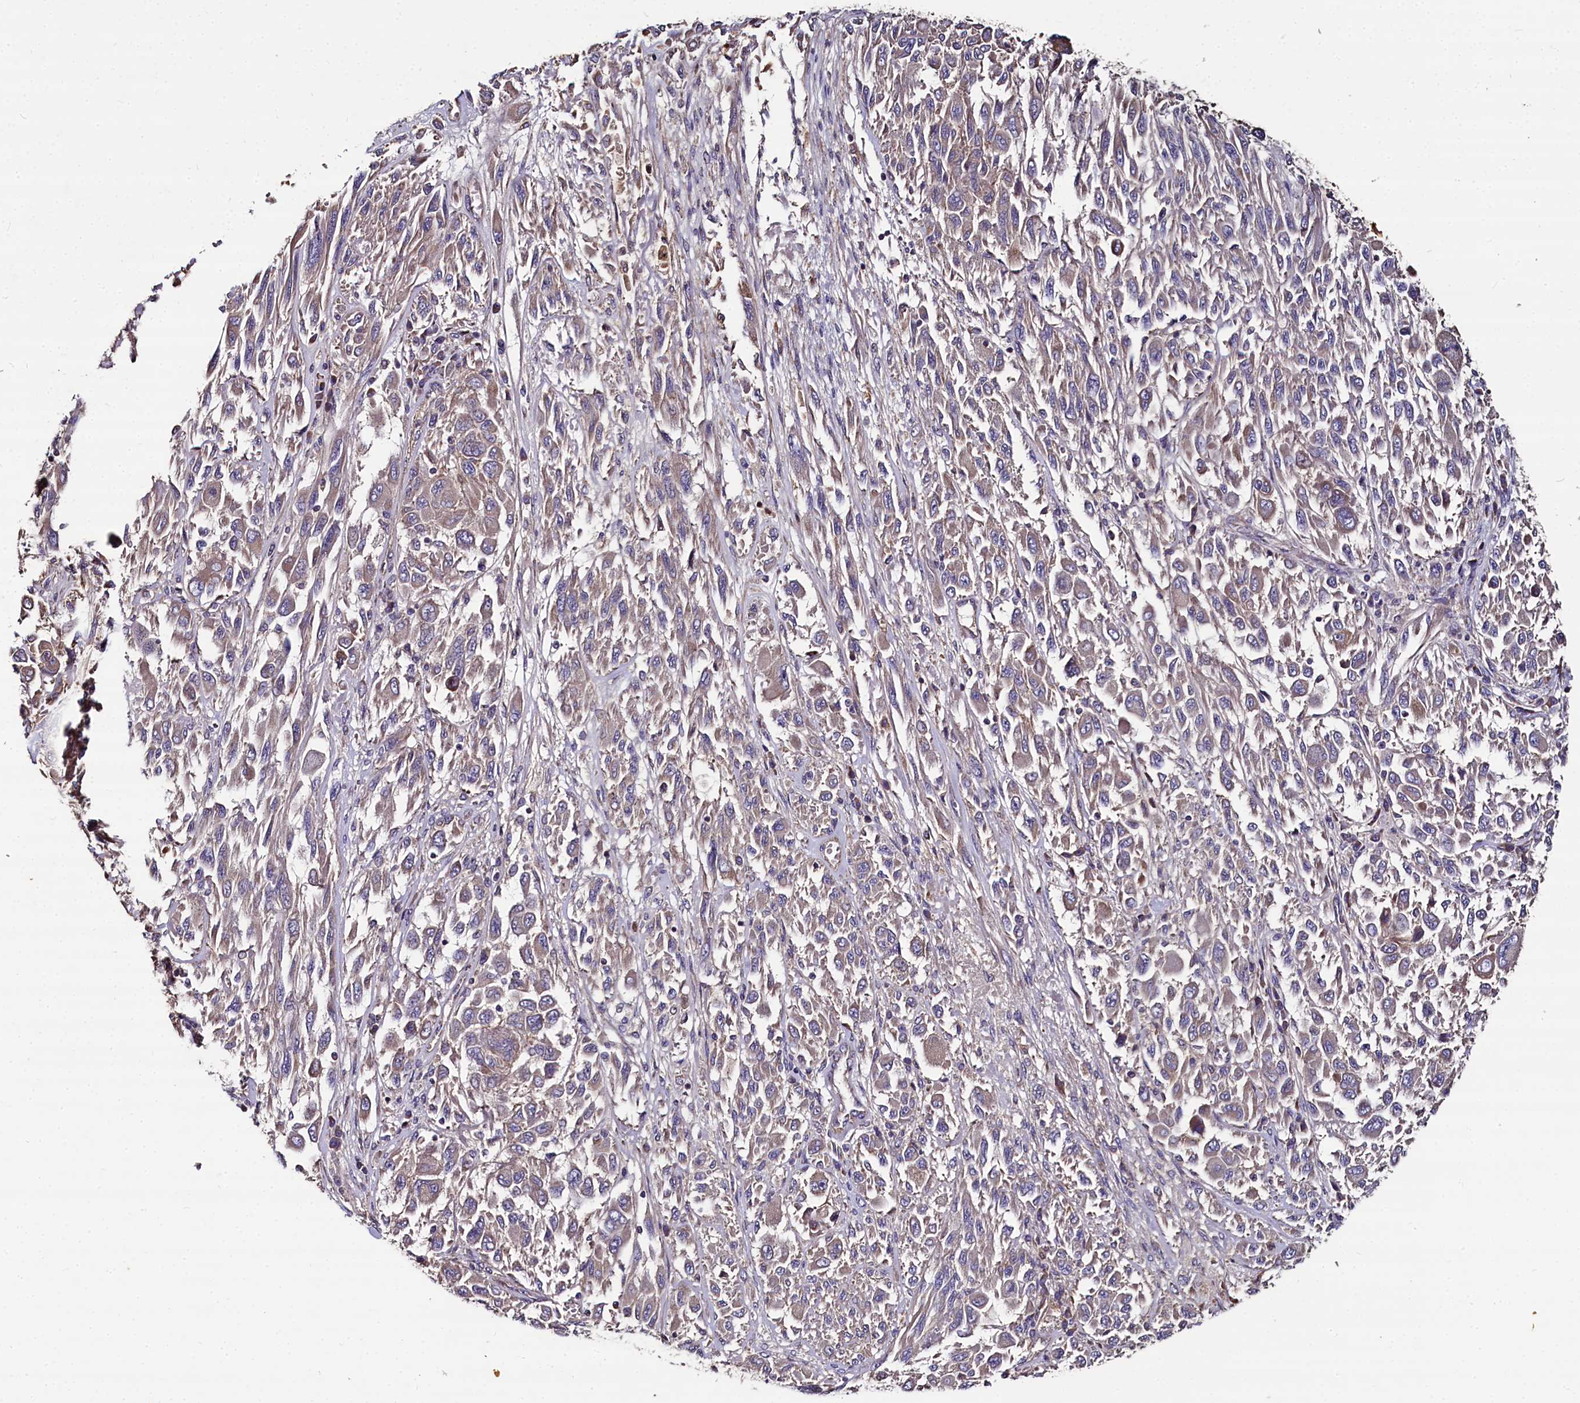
{"staining": {"intensity": "moderate", "quantity": ">75%", "location": "cytoplasmic/membranous"}, "tissue": "melanoma", "cell_type": "Tumor cells", "image_type": "cancer", "snomed": [{"axis": "morphology", "description": "Malignant melanoma, NOS"}, {"axis": "topography", "description": "Skin"}], "caption": "This histopathology image displays immunohistochemistry (IHC) staining of malignant melanoma, with medium moderate cytoplasmic/membranous expression in approximately >75% of tumor cells.", "gene": "SPRYD3", "patient": {"sex": "female", "age": 91}}